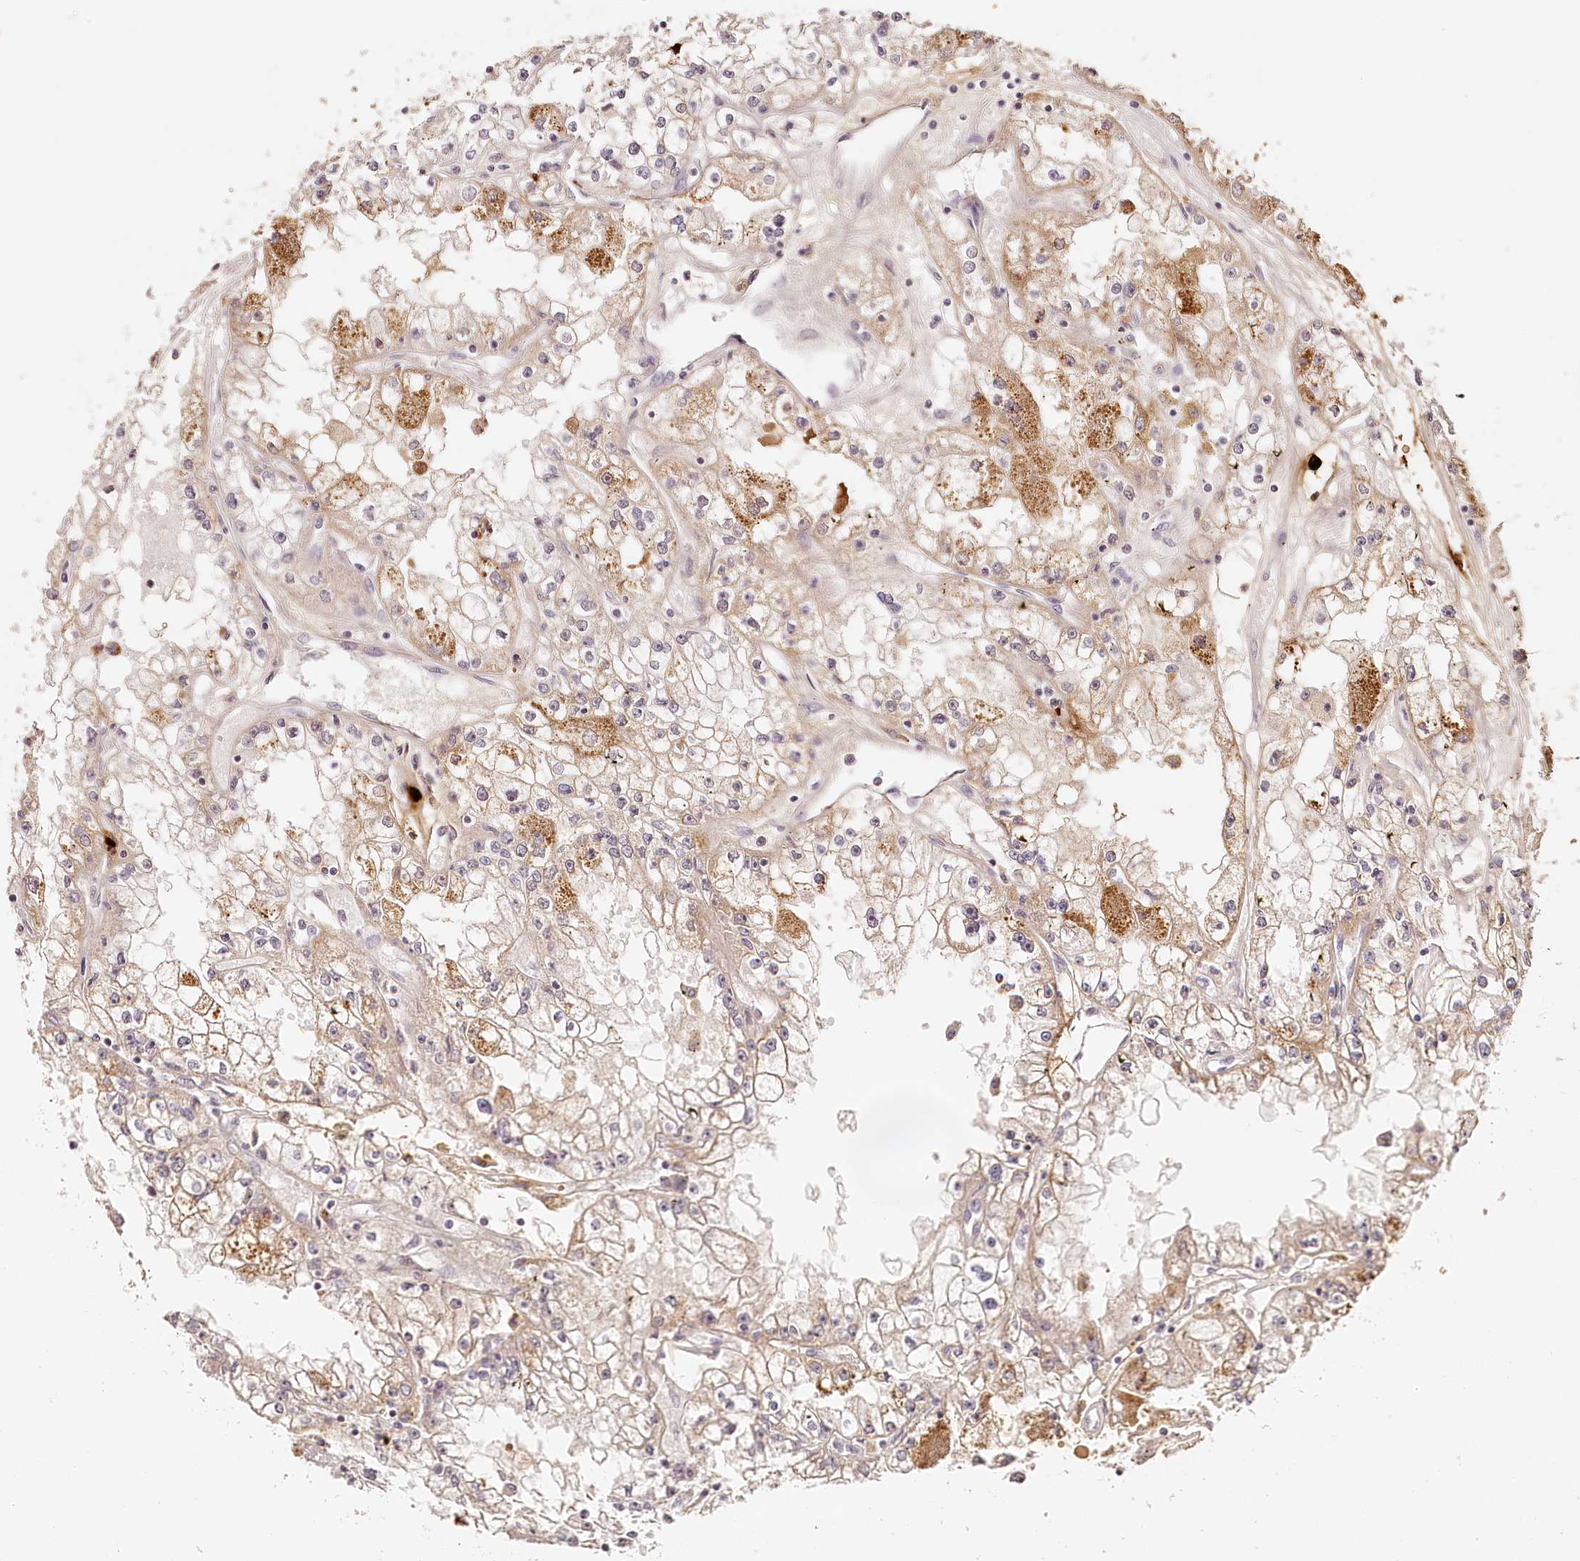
{"staining": {"intensity": "weak", "quantity": "<25%", "location": "cytoplasmic/membranous"}, "tissue": "renal cancer", "cell_type": "Tumor cells", "image_type": "cancer", "snomed": [{"axis": "morphology", "description": "Adenocarcinoma, NOS"}, {"axis": "topography", "description": "Kidney"}], "caption": "The photomicrograph reveals no significant staining in tumor cells of renal adenocarcinoma.", "gene": "SYNGR1", "patient": {"sex": "male", "age": 56}}